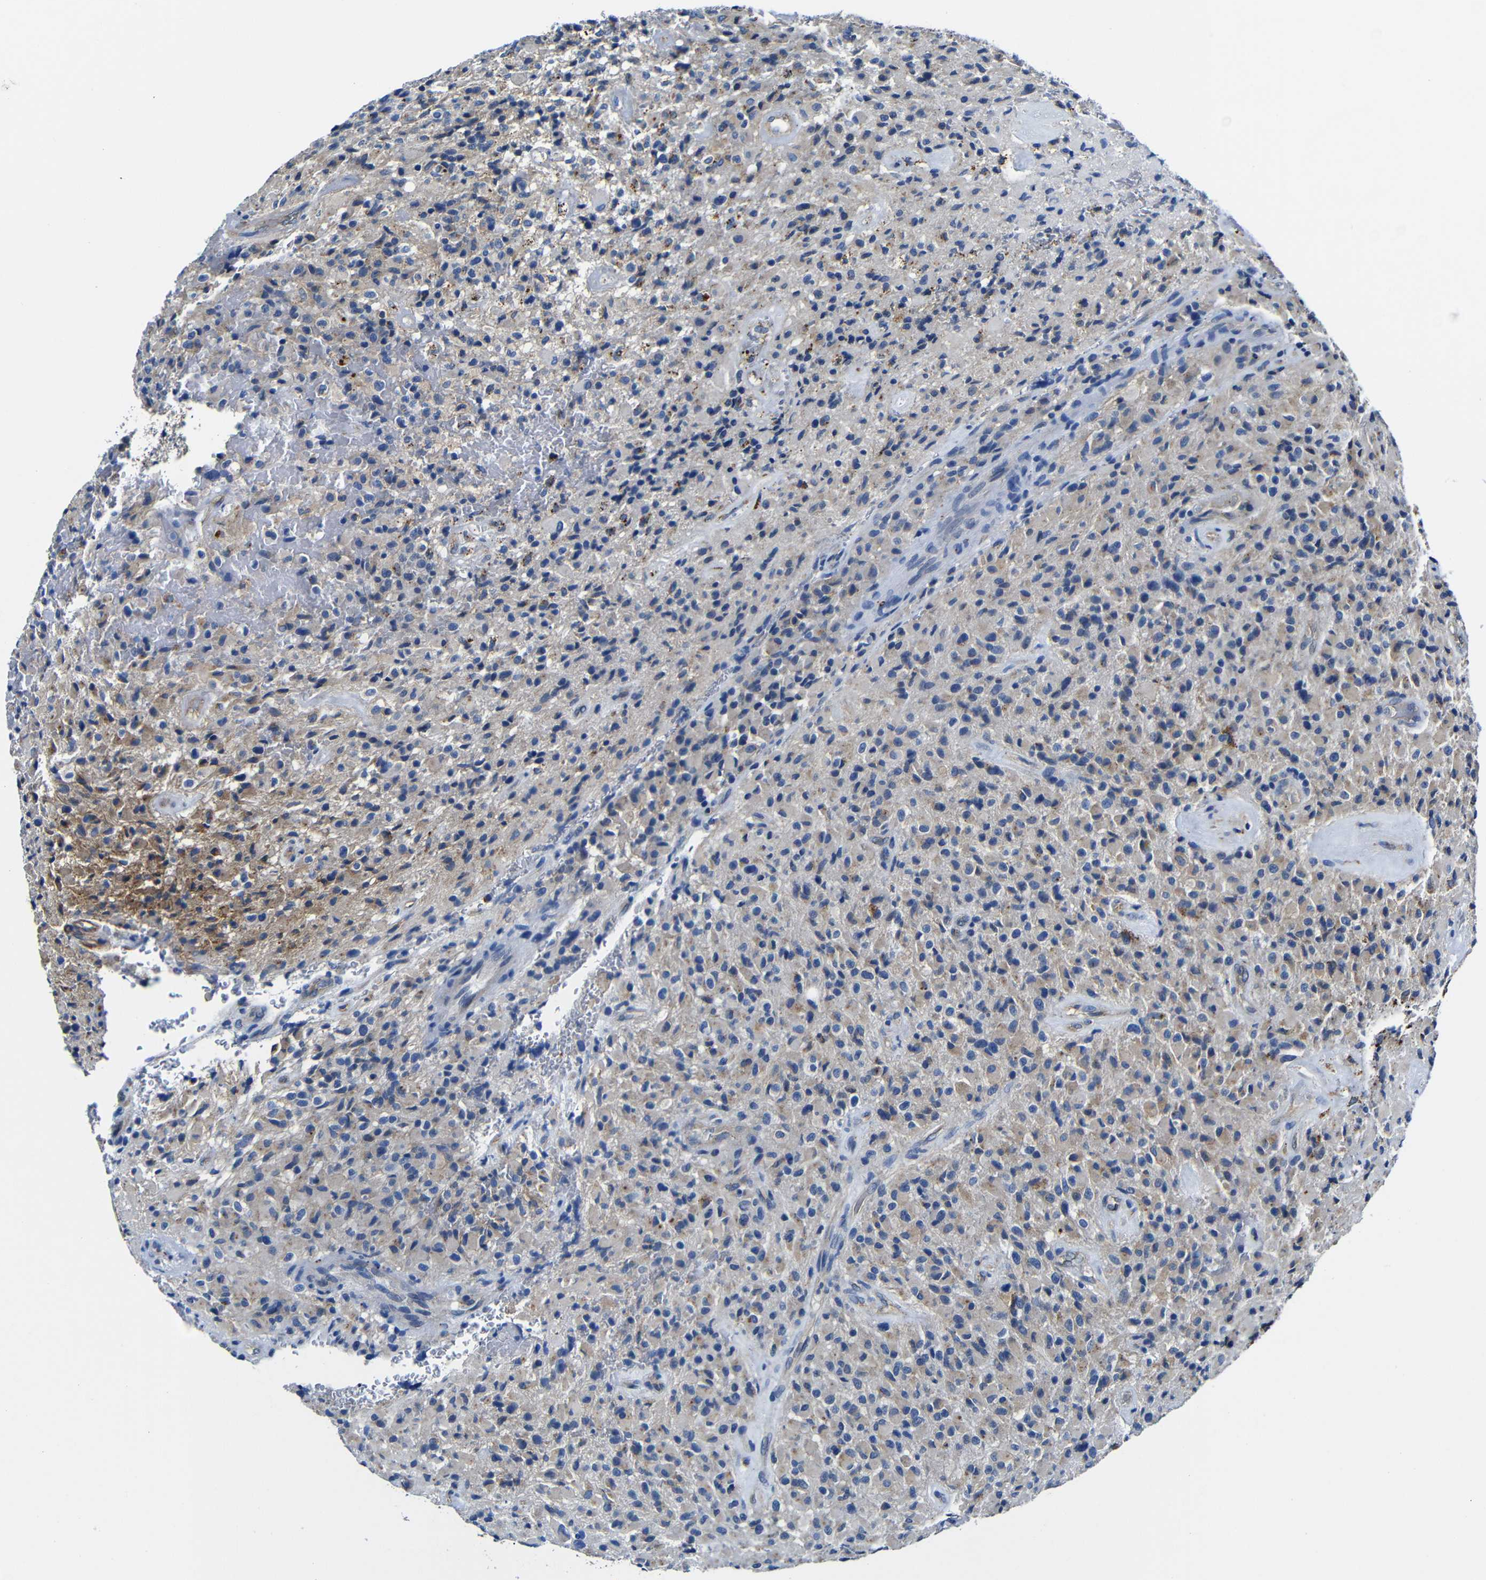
{"staining": {"intensity": "weak", "quantity": "25%-75%", "location": "cytoplasmic/membranous"}, "tissue": "glioma", "cell_type": "Tumor cells", "image_type": "cancer", "snomed": [{"axis": "morphology", "description": "Glioma, malignant, High grade"}, {"axis": "topography", "description": "Brain"}], "caption": "Brown immunohistochemical staining in human glioma demonstrates weak cytoplasmic/membranous staining in approximately 25%-75% of tumor cells.", "gene": "GIMAP2", "patient": {"sex": "male", "age": 71}}